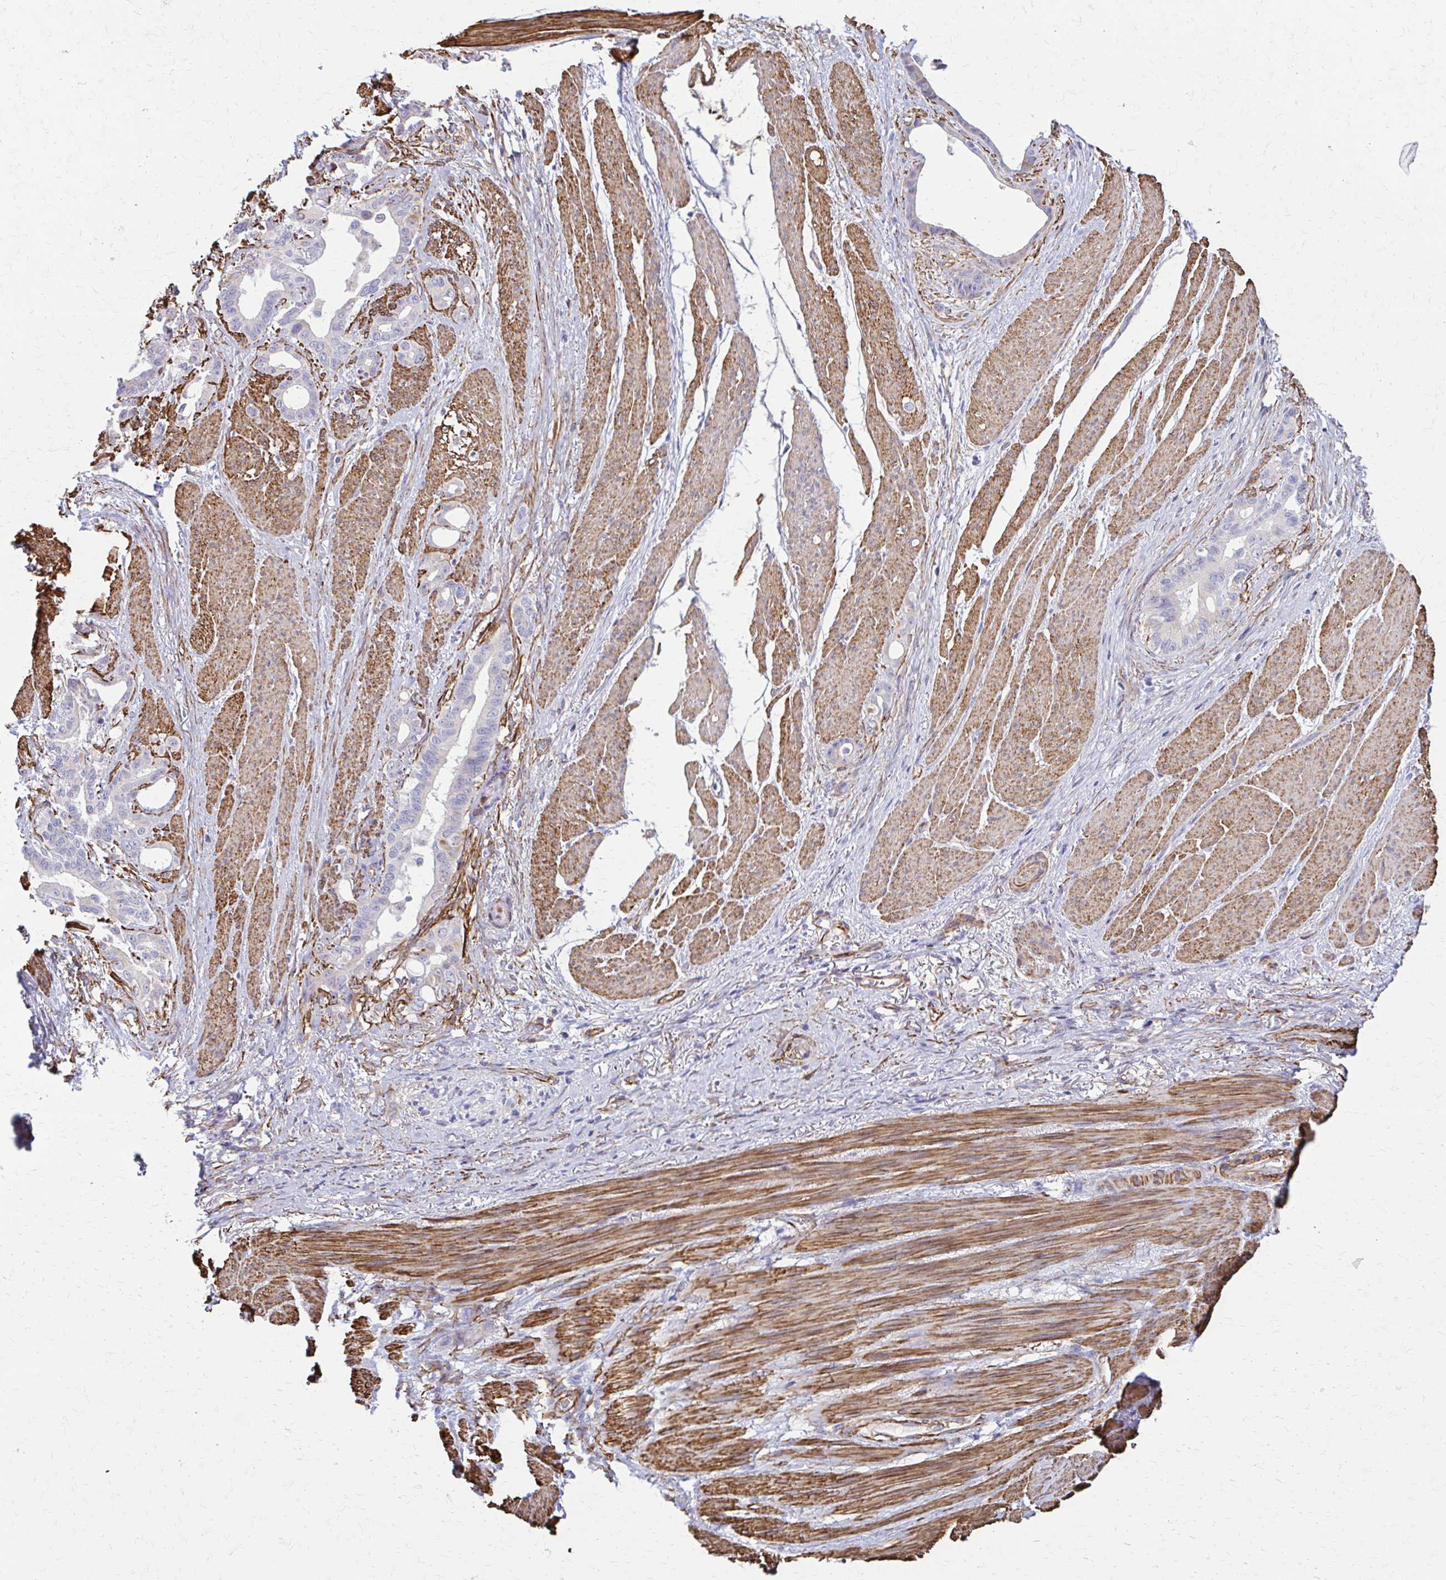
{"staining": {"intensity": "negative", "quantity": "none", "location": "none"}, "tissue": "stomach cancer", "cell_type": "Tumor cells", "image_type": "cancer", "snomed": [{"axis": "morphology", "description": "Normal tissue, NOS"}, {"axis": "morphology", "description": "Adenocarcinoma, NOS"}, {"axis": "topography", "description": "Esophagus"}, {"axis": "topography", "description": "Stomach, upper"}], "caption": "An image of human stomach adenocarcinoma is negative for staining in tumor cells. (DAB immunohistochemistry, high magnification).", "gene": "TIMMDC1", "patient": {"sex": "male", "age": 62}}